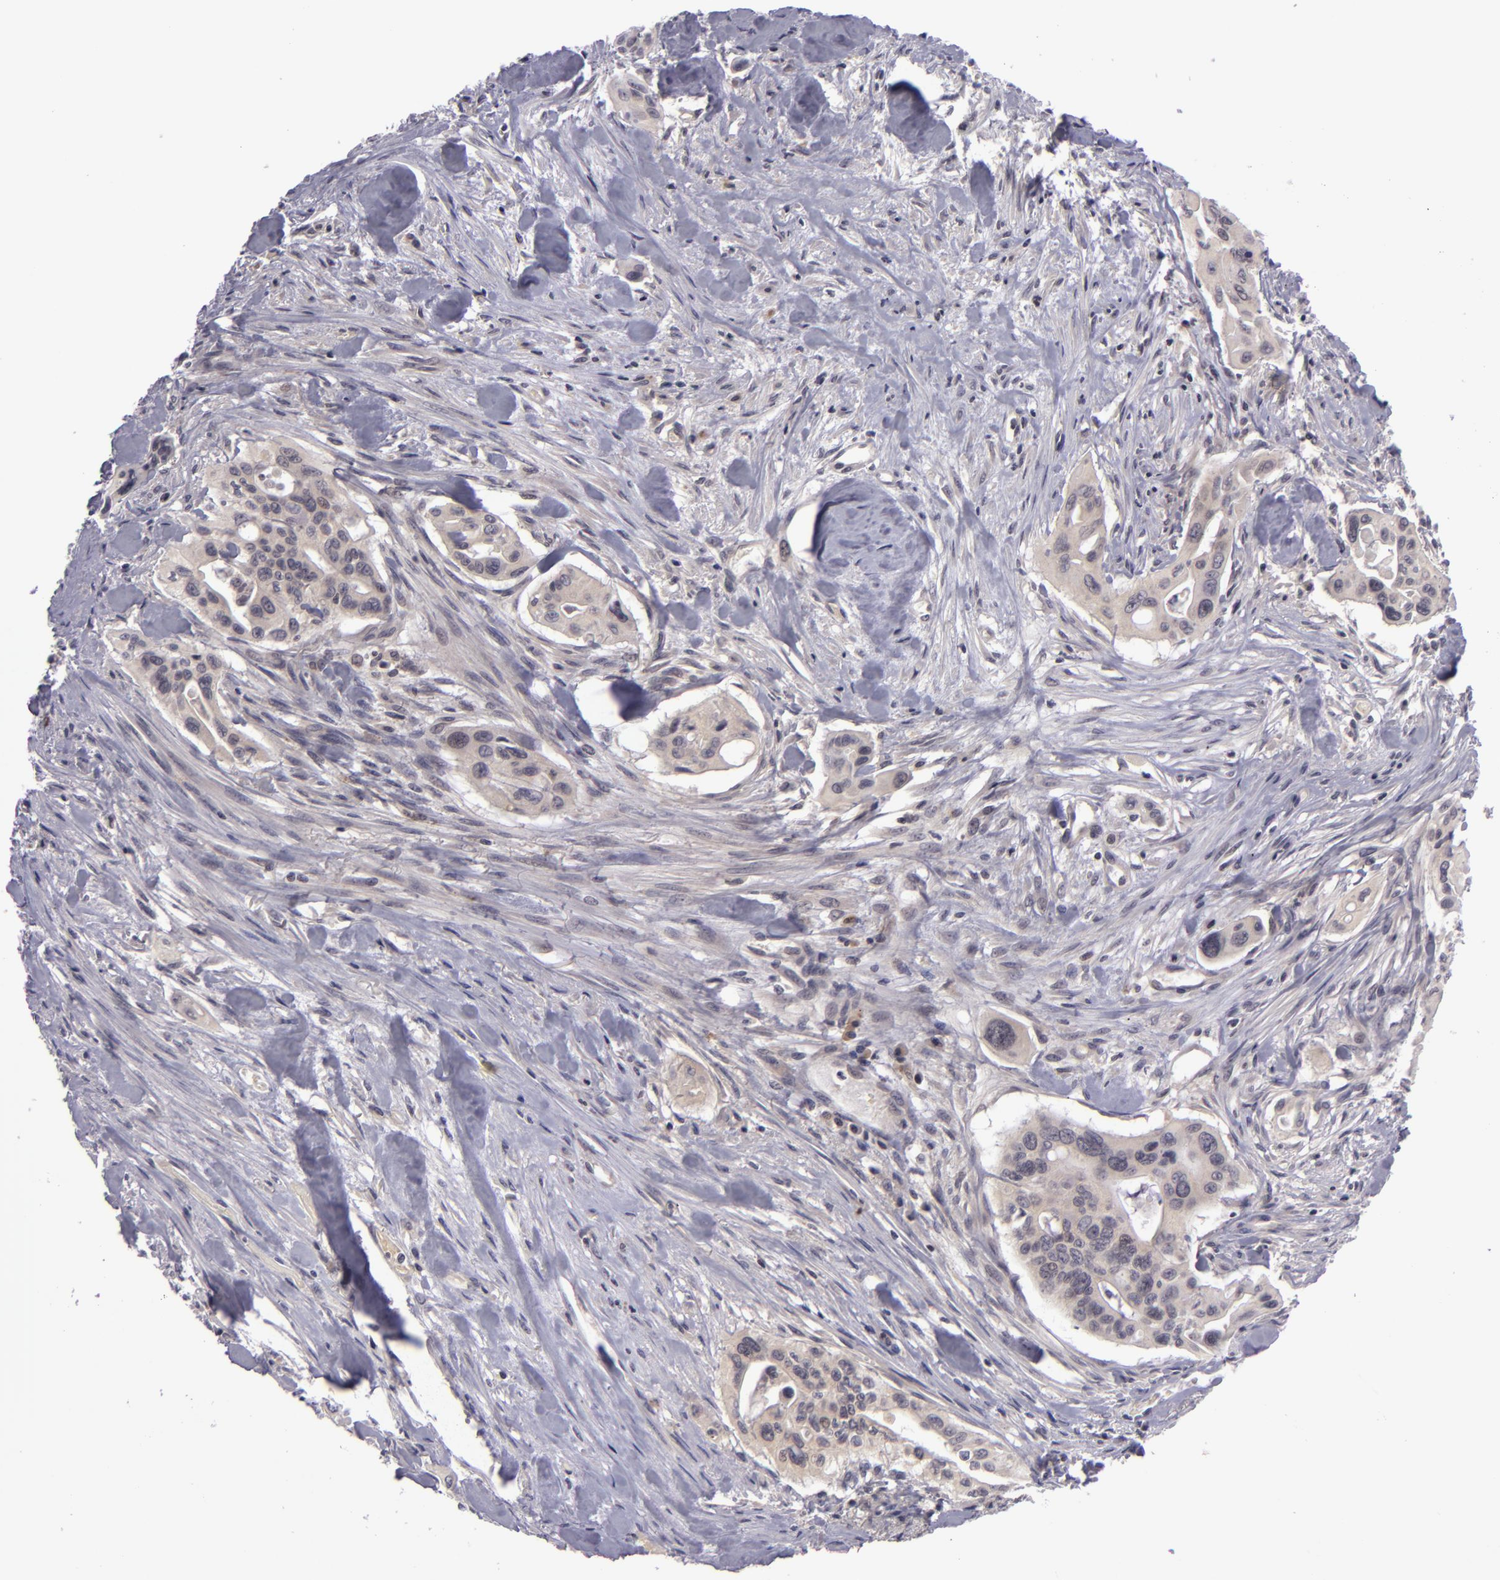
{"staining": {"intensity": "weak", "quantity": "<25%", "location": "cytoplasmic/membranous"}, "tissue": "pancreatic cancer", "cell_type": "Tumor cells", "image_type": "cancer", "snomed": [{"axis": "morphology", "description": "Adenocarcinoma, NOS"}, {"axis": "topography", "description": "Pancreas"}], "caption": "Immunohistochemistry of human pancreatic cancer (adenocarcinoma) shows no expression in tumor cells. (Stains: DAB immunohistochemistry with hematoxylin counter stain, Microscopy: brightfield microscopy at high magnification).", "gene": "CASP8", "patient": {"sex": "male", "age": 77}}